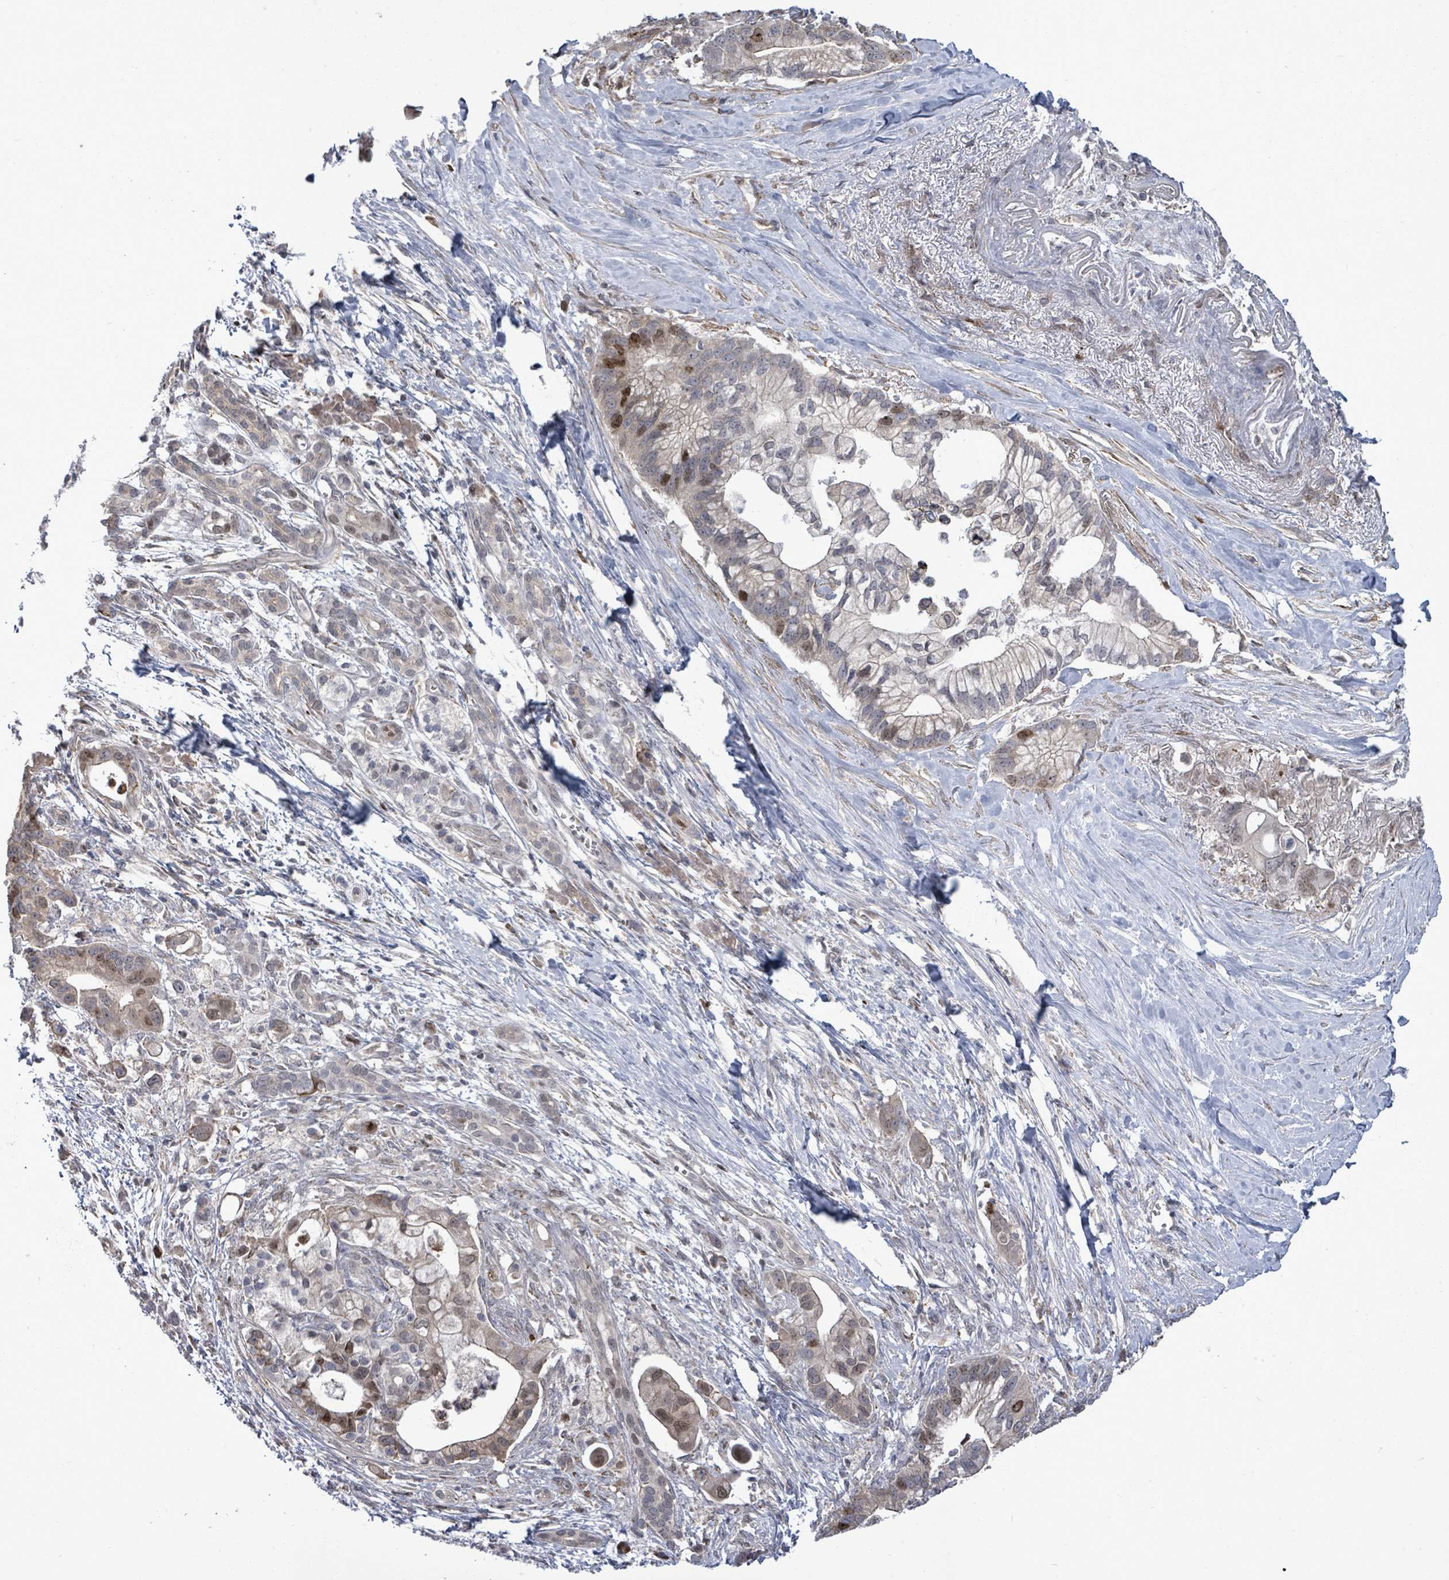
{"staining": {"intensity": "moderate", "quantity": "<25%", "location": "nuclear"}, "tissue": "pancreatic cancer", "cell_type": "Tumor cells", "image_type": "cancer", "snomed": [{"axis": "morphology", "description": "Adenocarcinoma, NOS"}, {"axis": "topography", "description": "Pancreas"}], "caption": "This is an image of IHC staining of adenocarcinoma (pancreatic), which shows moderate positivity in the nuclear of tumor cells.", "gene": "PAPSS1", "patient": {"sex": "male", "age": 68}}